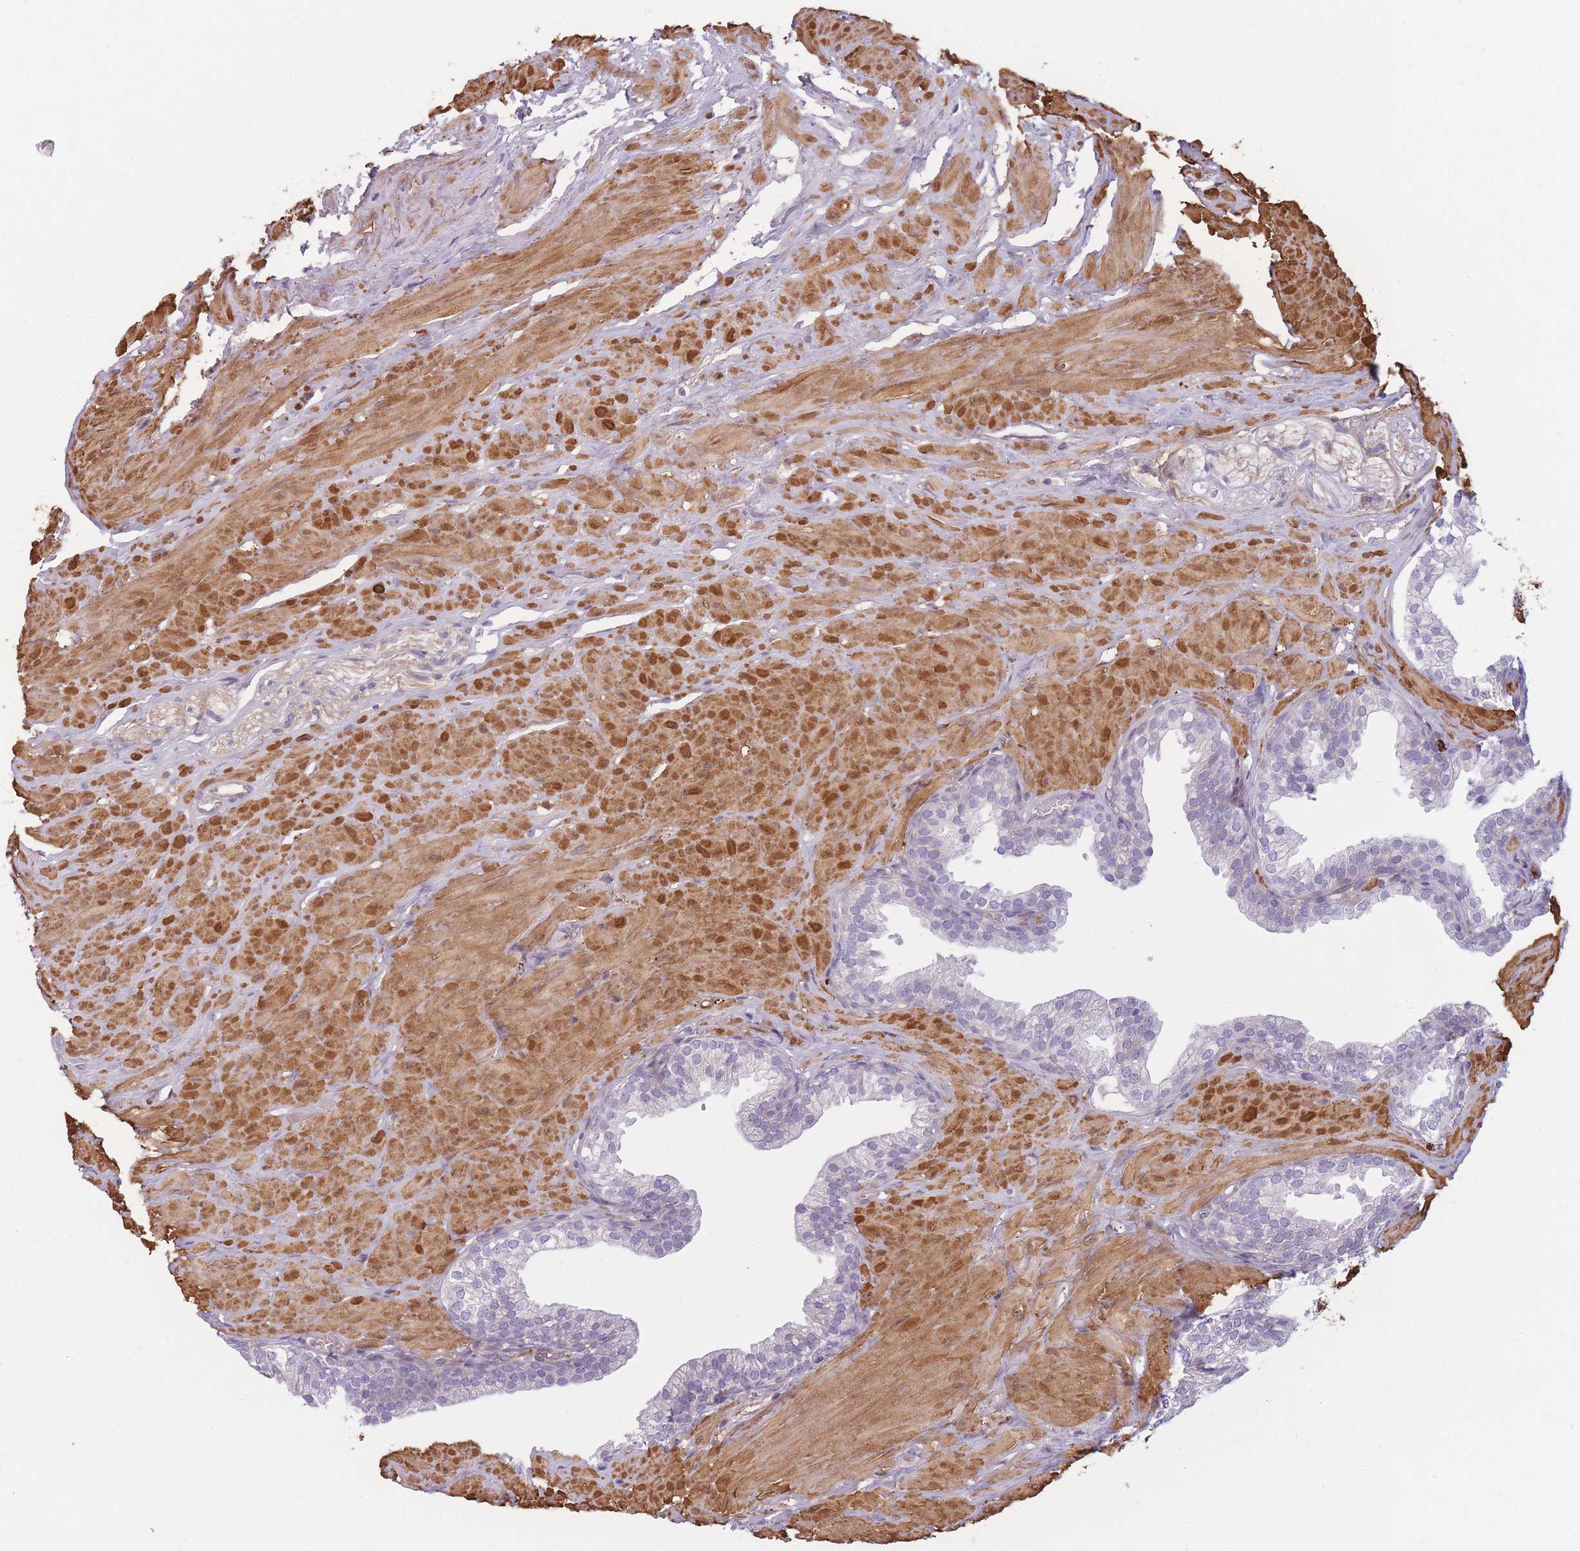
{"staining": {"intensity": "negative", "quantity": "none", "location": "none"}, "tissue": "prostate", "cell_type": "Glandular cells", "image_type": "normal", "snomed": [{"axis": "morphology", "description": "Normal tissue, NOS"}, {"axis": "topography", "description": "Prostate"}, {"axis": "topography", "description": "Peripheral nerve tissue"}], "caption": "Immunohistochemistry photomicrograph of normal prostate stained for a protein (brown), which reveals no staining in glandular cells. (Immunohistochemistry, brightfield microscopy, high magnification).", "gene": "SLC7A6", "patient": {"sex": "male", "age": 55}}